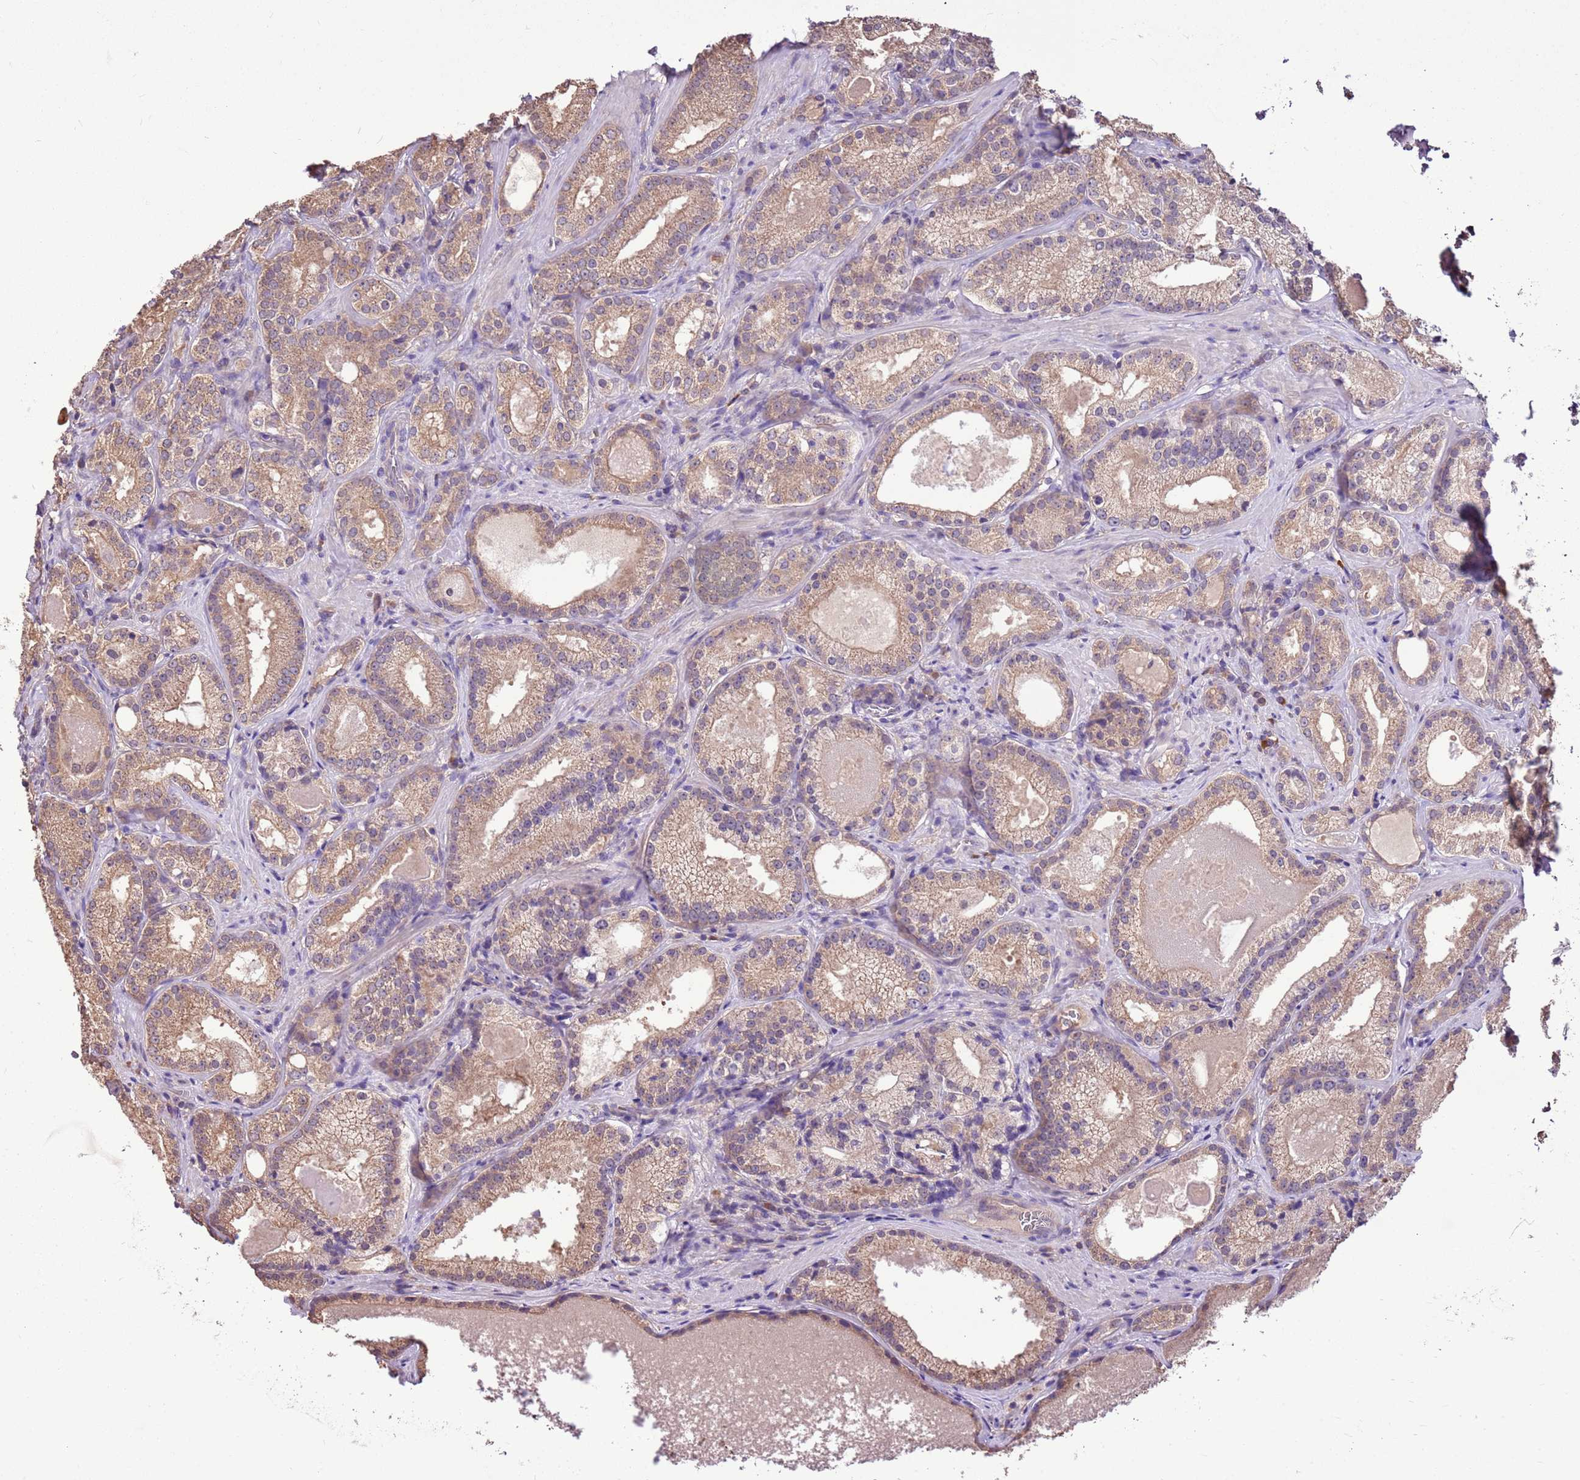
{"staining": {"intensity": "moderate", "quantity": ">75%", "location": "cytoplasmic/membranous"}, "tissue": "prostate cancer", "cell_type": "Tumor cells", "image_type": "cancer", "snomed": [{"axis": "morphology", "description": "Adenocarcinoma, Low grade"}, {"axis": "topography", "description": "Prostate"}], "caption": "Prostate cancer (low-grade adenocarcinoma) stained with a protein marker shows moderate staining in tumor cells.", "gene": "BBS5", "patient": {"sex": "male", "age": 57}}